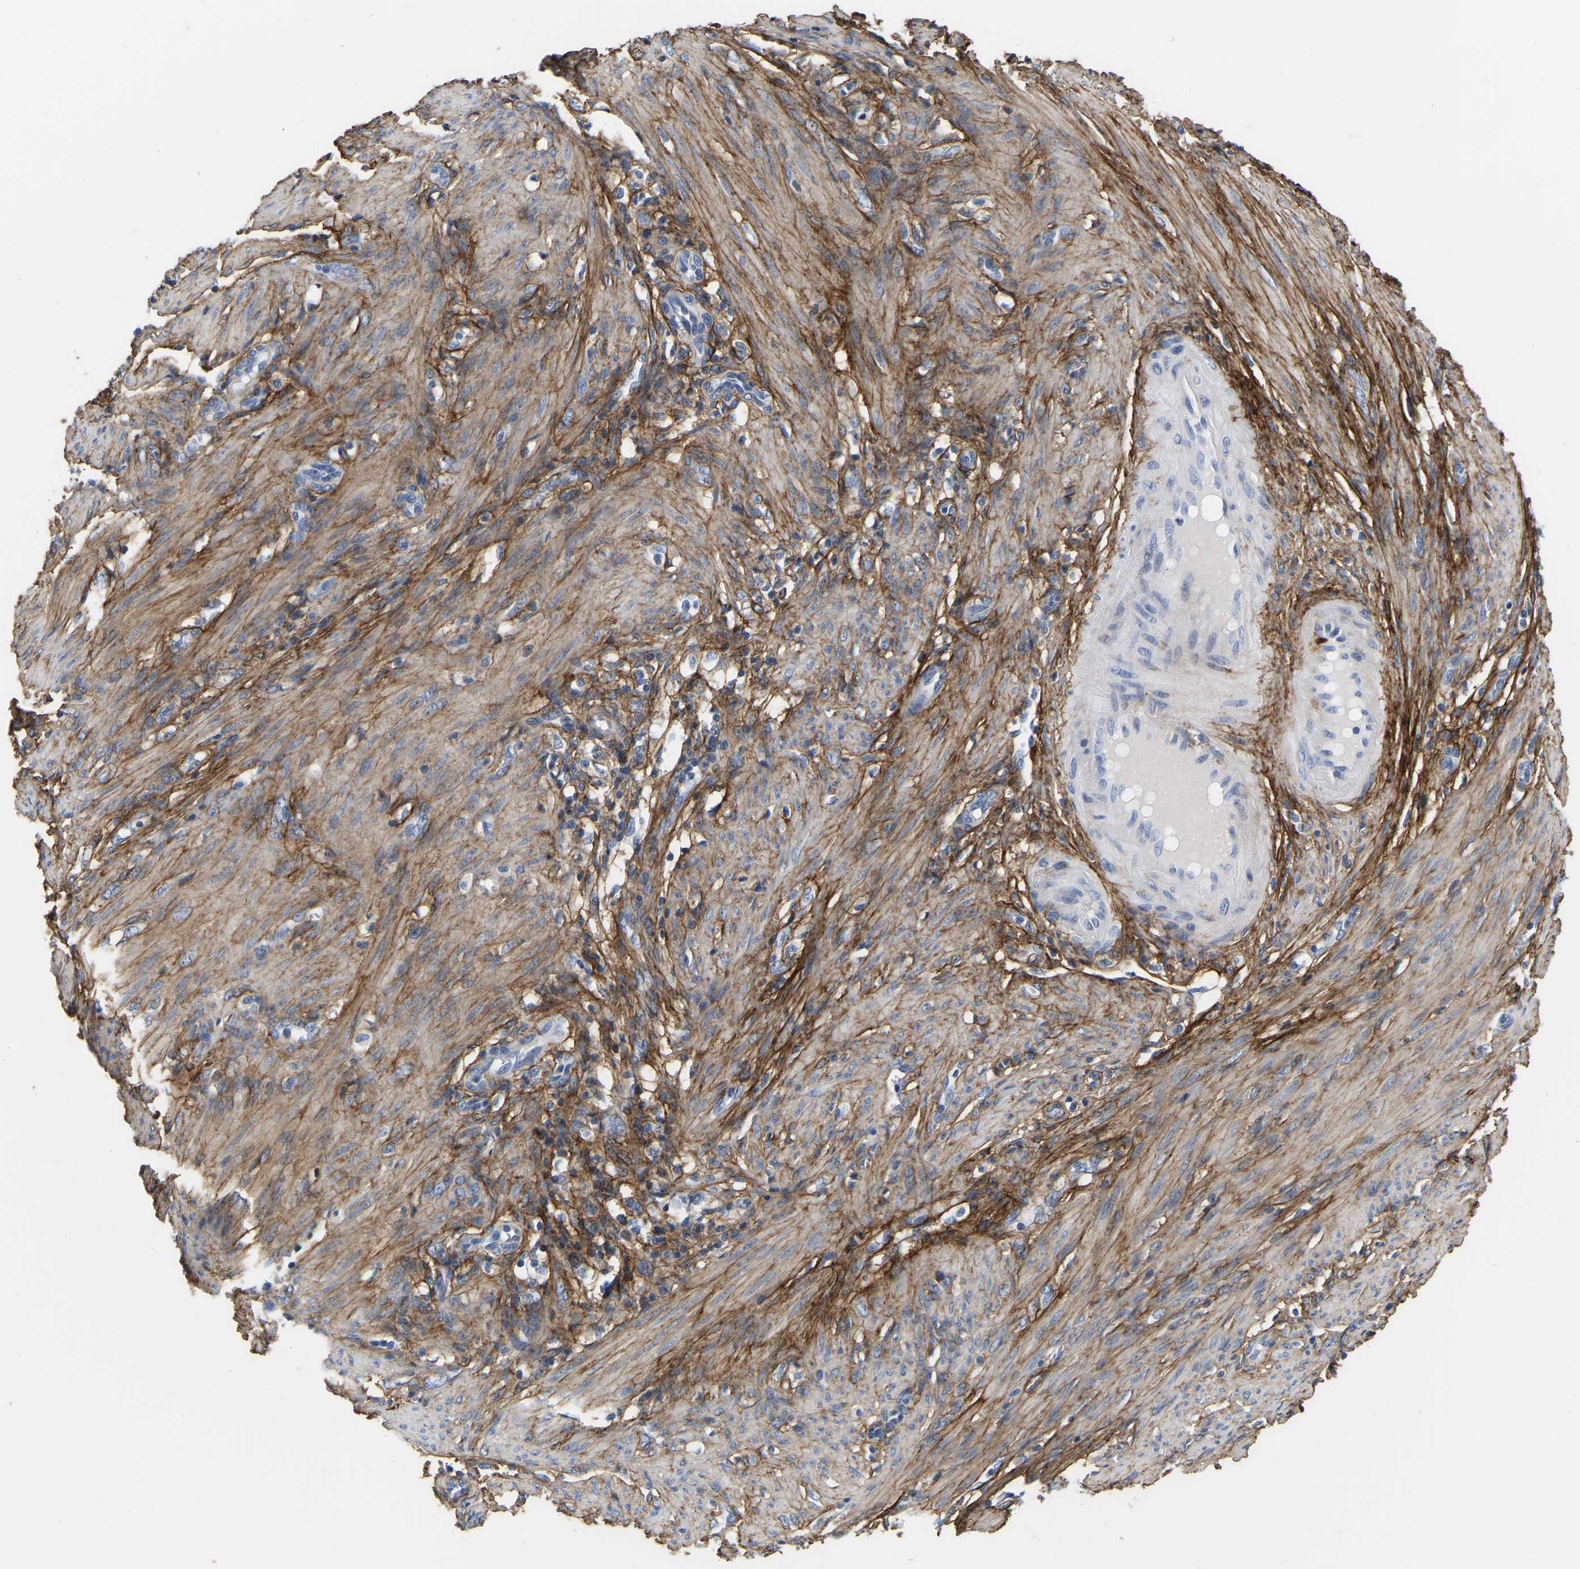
{"staining": {"intensity": "negative", "quantity": "none", "location": "none"}, "tissue": "endometrial cancer", "cell_type": "Tumor cells", "image_type": "cancer", "snomed": [{"axis": "morphology", "description": "Adenocarcinoma, NOS"}, {"axis": "topography", "description": "Endometrium"}], "caption": "The image demonstrates no significant staining in tumor cells of adenocarcinoma (endometrial). Brightfield microscopy of immunohistochemistry (IHC) stained with DAB (3,3'-diaminobenzidine) (brown) and hematoxylin (blue), captured at high magnification.", "gene": "COL6A1", "patient": {"sex": "female", "age": 70}}